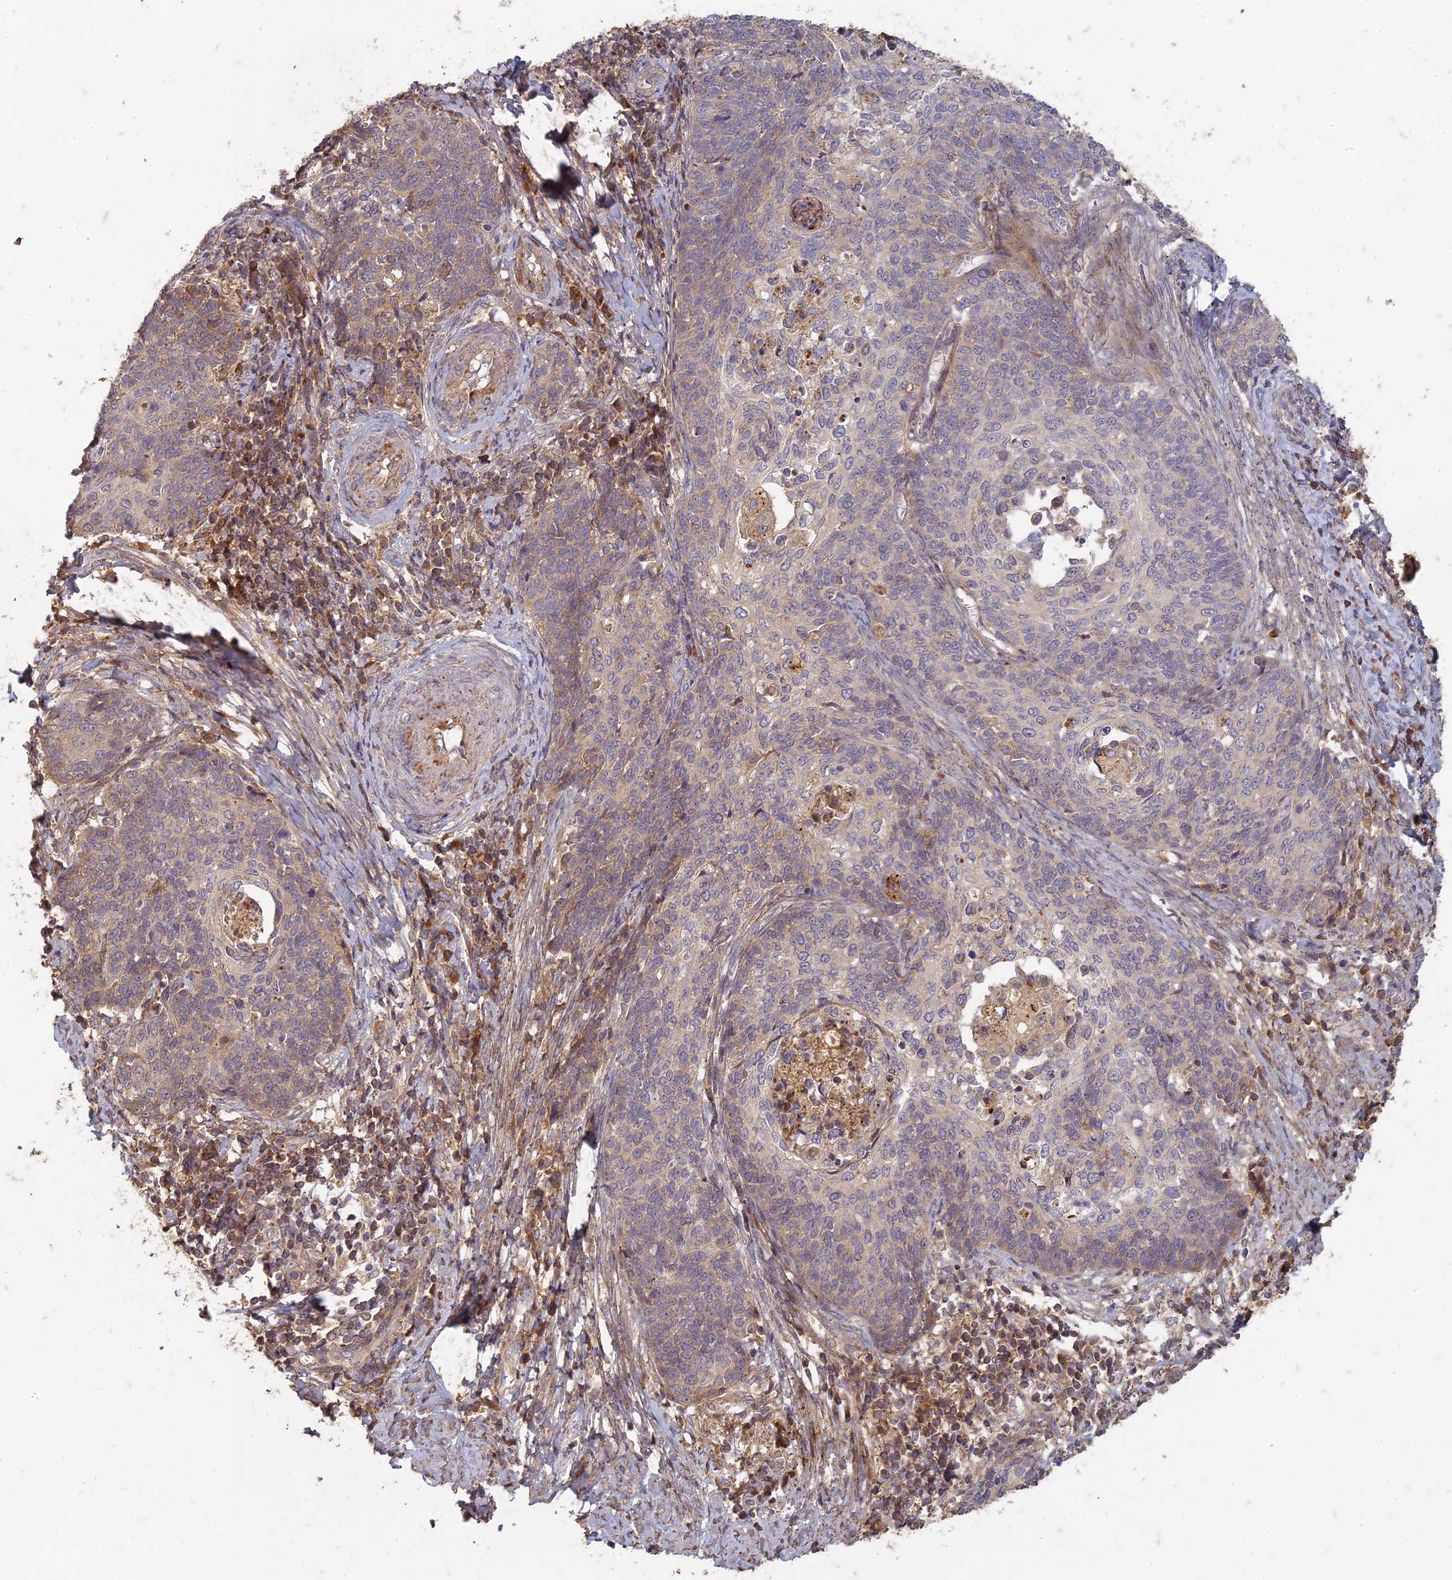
{"staining": {"intensity": "weak", "quantity": "<25%", "location": "cytoplasmic/membranous"}, "tissue": "cervical cancer", "cell_type": "Tumor cells", "image_type": "cancer", "snomed": [{"axis": "morphology", "description": "Squamous cell carcinoma, NOS"}, {"axis": "topography", "description": "Cervix"}], "caption": "IHC micrograph of neoplastic tissue: human cervical cancer (squamous cell carcinoma) stained with DAB (3,3'-diaminobenzidine) shows no significant protein positivity in tumor cells.", "gene": "TCF25", "patient": {"sex": "female", "age": 39}}